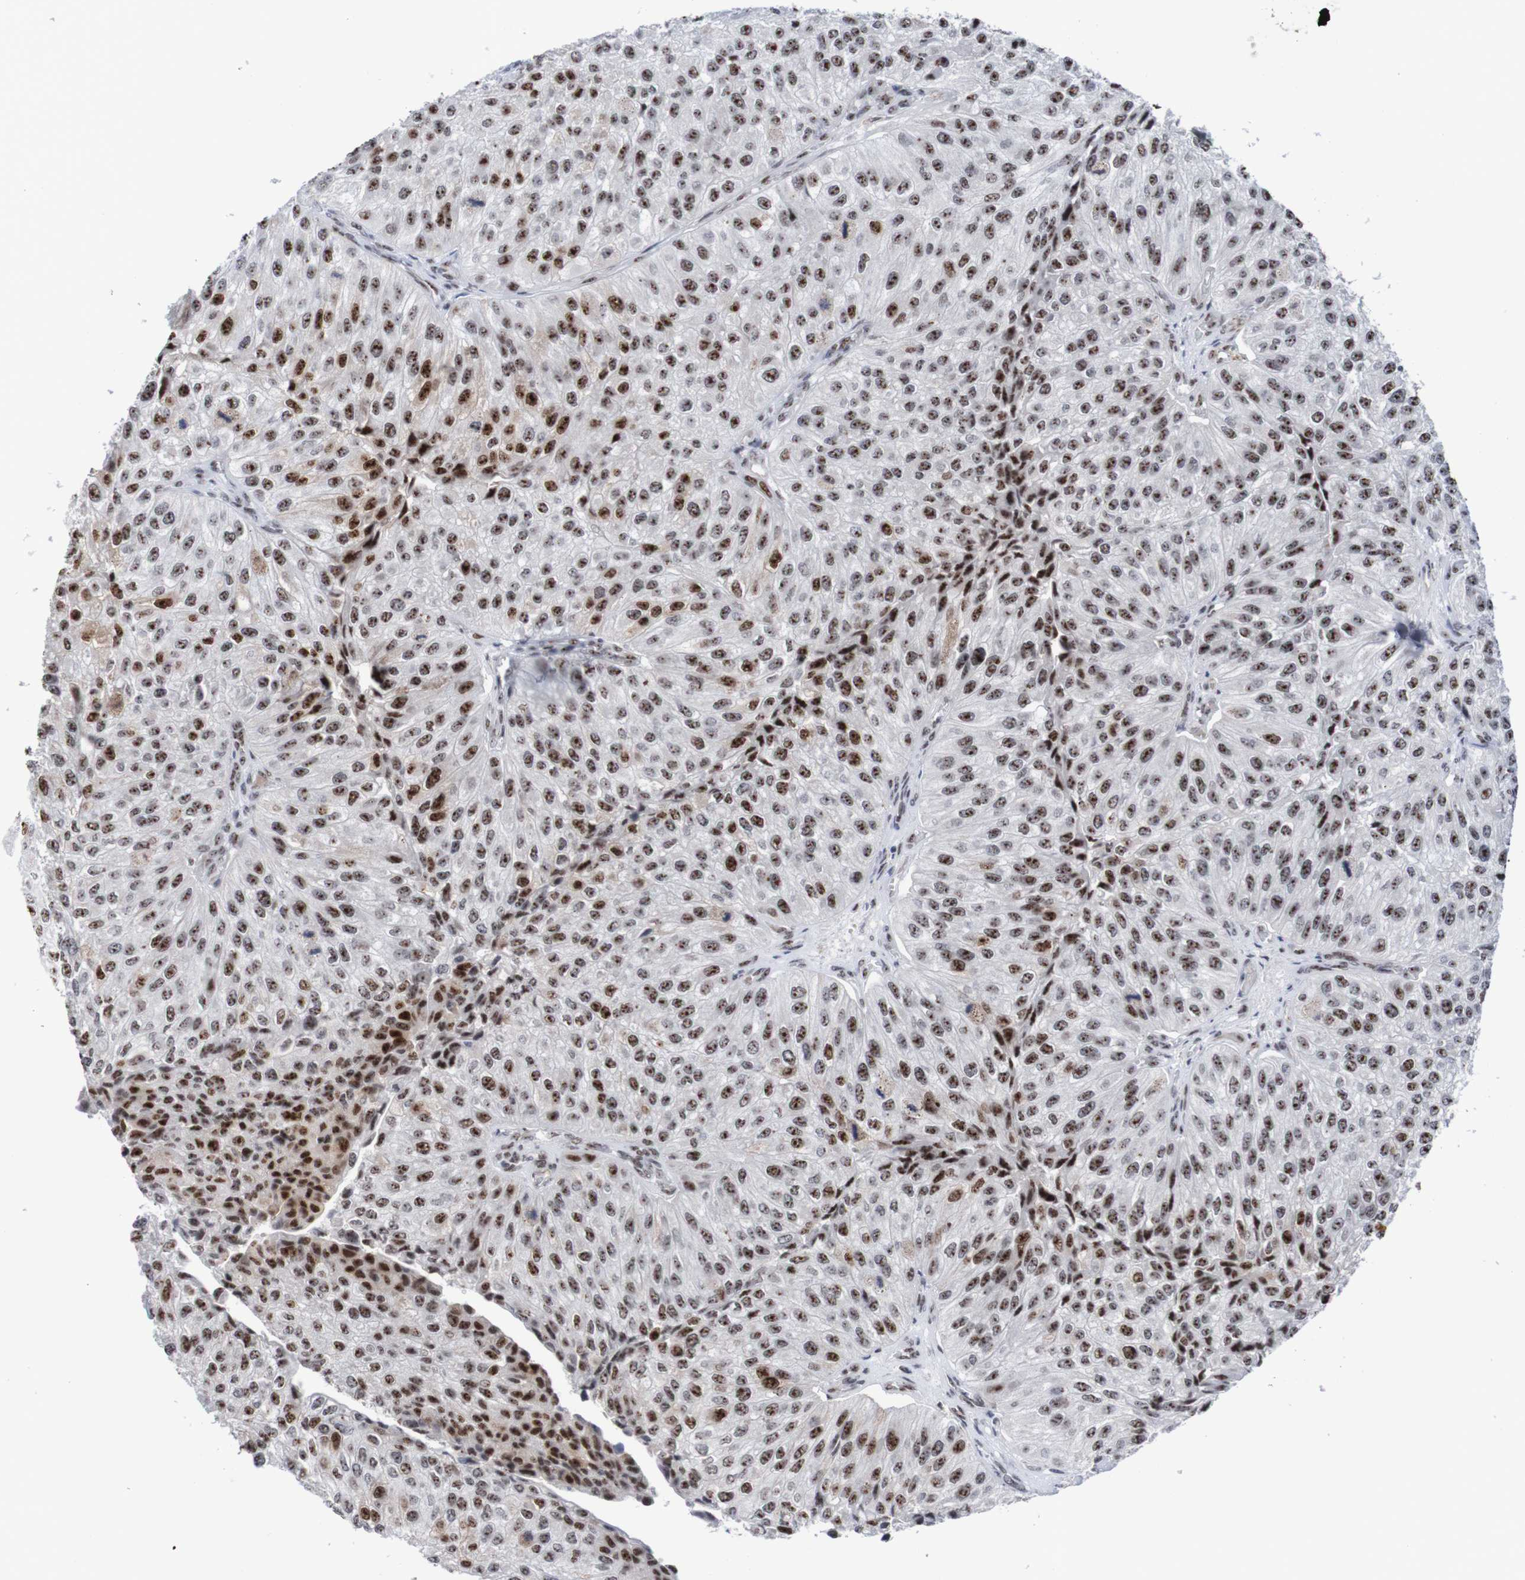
{"staining": {"intensity": "strong", "quantity": "25%-75%", "location": "nuclear"}, "tissue": "urothelial cancer", "cell_type": "Tumor cells", "image_type": "cancer", "snomed": [{"axis": "morphology", "description": "Urothelial carcinoma, High grade"}, {"axis": "topography", "description": "Kidney"}, {"axis": "topography", "description": "Urinary bladder"}], "caption": "Tumor cells show high levels of strong nuclear expression in about 25%-75% of cells in high-grade urothelial carcinoma. Using DAB (brown) and hematoxylin (blue) stains, captured at high magnification using brightfield microscopy.", "gene": "CDC5L", "patient": {"sex": "male", "age": 77}}